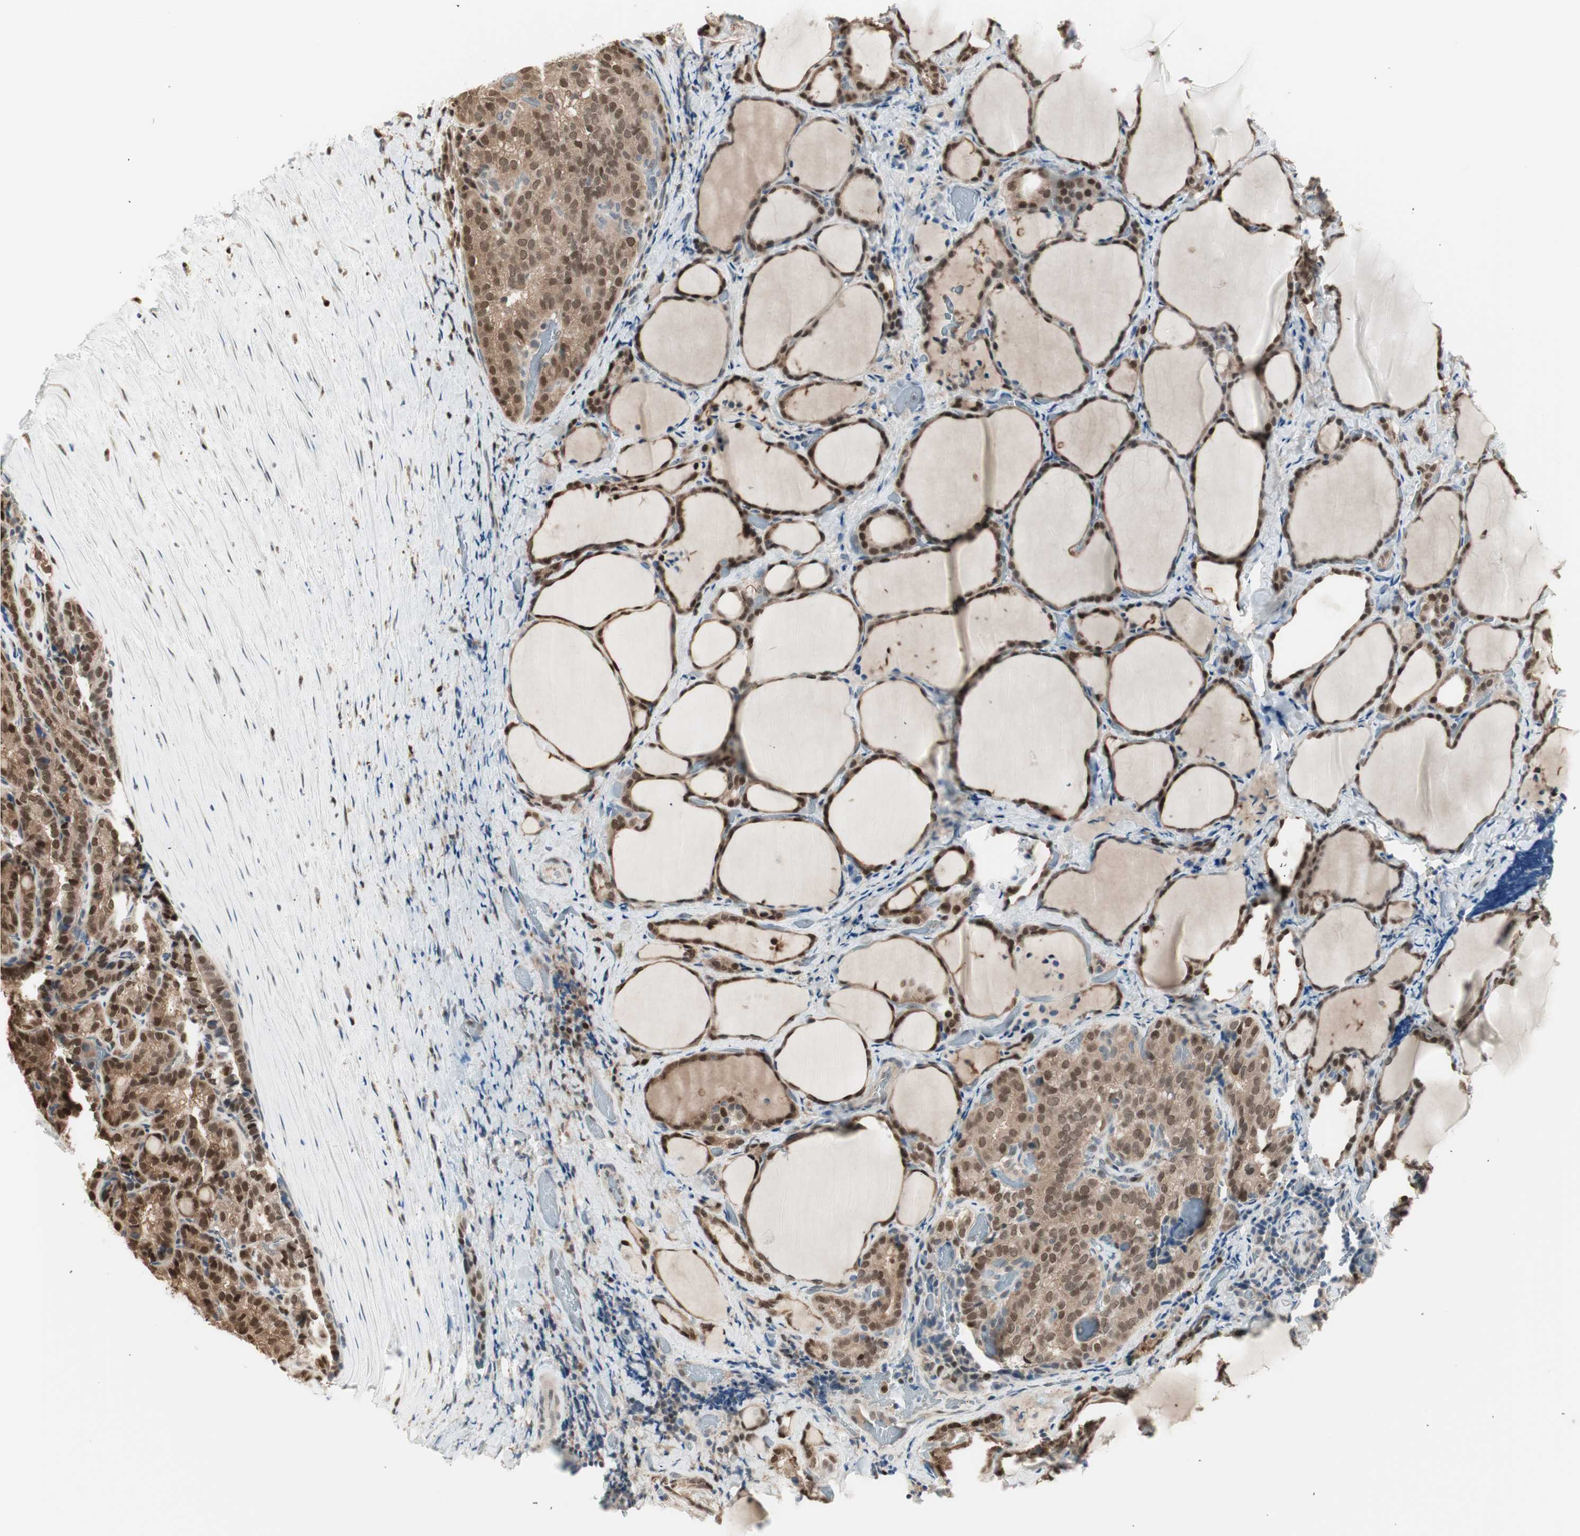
{"staining": {"intensity": "moderate", "quantity": ">75%", "location": "cytoplasmic/membranous,nuclear"}, "tissue": "thyroid cancer", "cell_type": "Tumor cells", "image_type": "cancer", "snomed": [{"axis": "morphology", "description": "Normal tissue, NOS"}, {"axis": "morphology", "description": "Papillary adenocarcinoma, NOS"}, {"axis": "topography", "description": "Thyroid gland"}], "caption": "The histopathology image displays staining of thyroid cancer, revealing moderate cytoplasmic/membranous and nuclear protein positivity (brown color) within tumor cells.", "gene": "LONP2", "patient": {"sex": "female", "age": 30}}